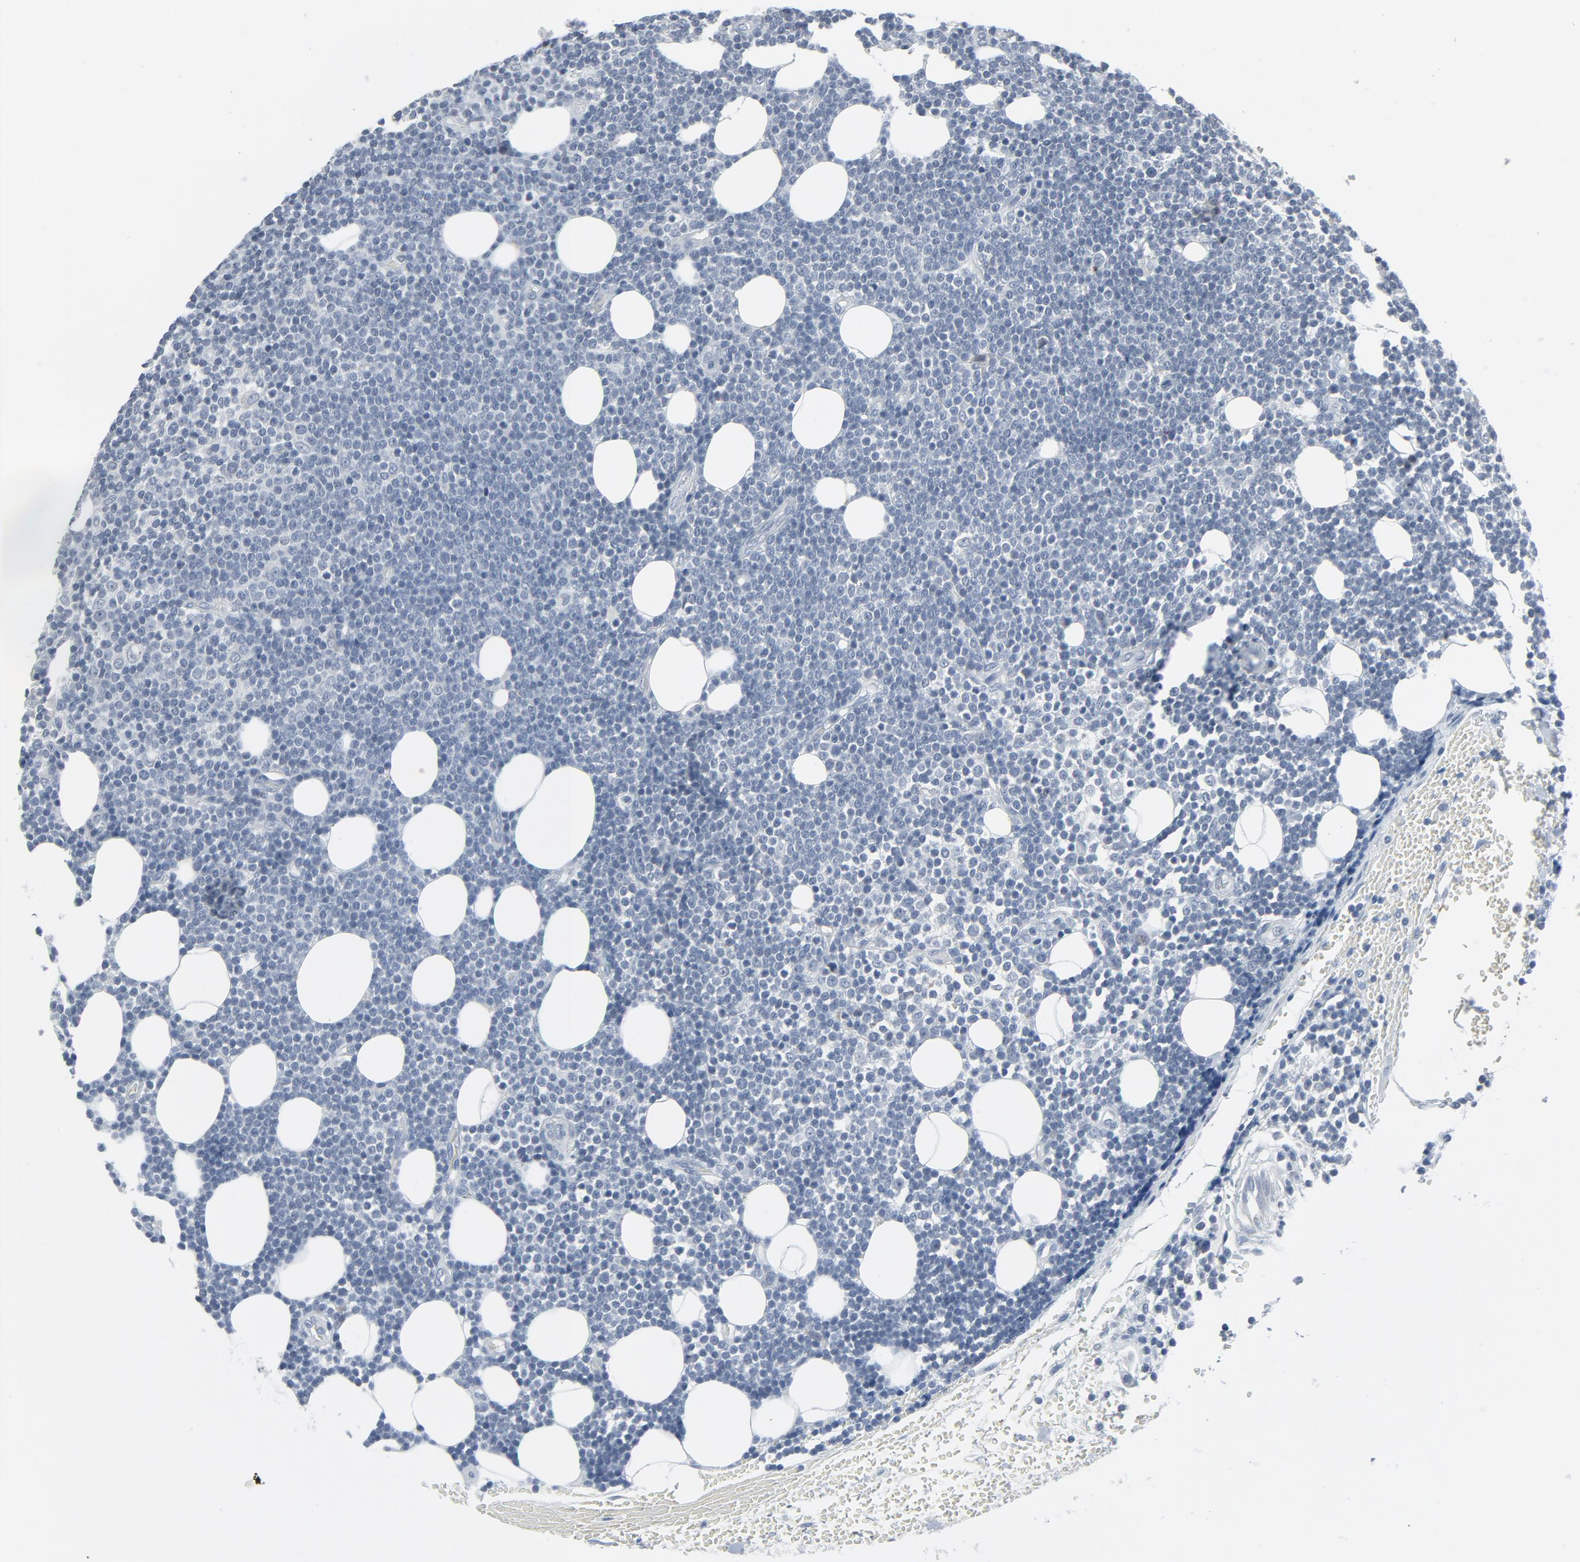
{"staining": {"intensity": "negative", "quantity": "none", "location": "none"}, "tissue": "lymphoma", "cell_type": "Tumor cells", "image_type": "cancer", "snomed": [{"axis": "morphology", "description": "Malignant lymphoma, non-Hodgkin's type, Low grade"}, {"axis": "topography", "description": "Soft tissue"}], "caption": "DAB (3,3'-diaminobenzidine) immunohistochemical staining of low-grade malignant lymphoma, non-Hodgkin's type demonstrates no significant expression in tumor cells.", "gene": "GPX2", "patient": {"sex": "male", "age": 92}}